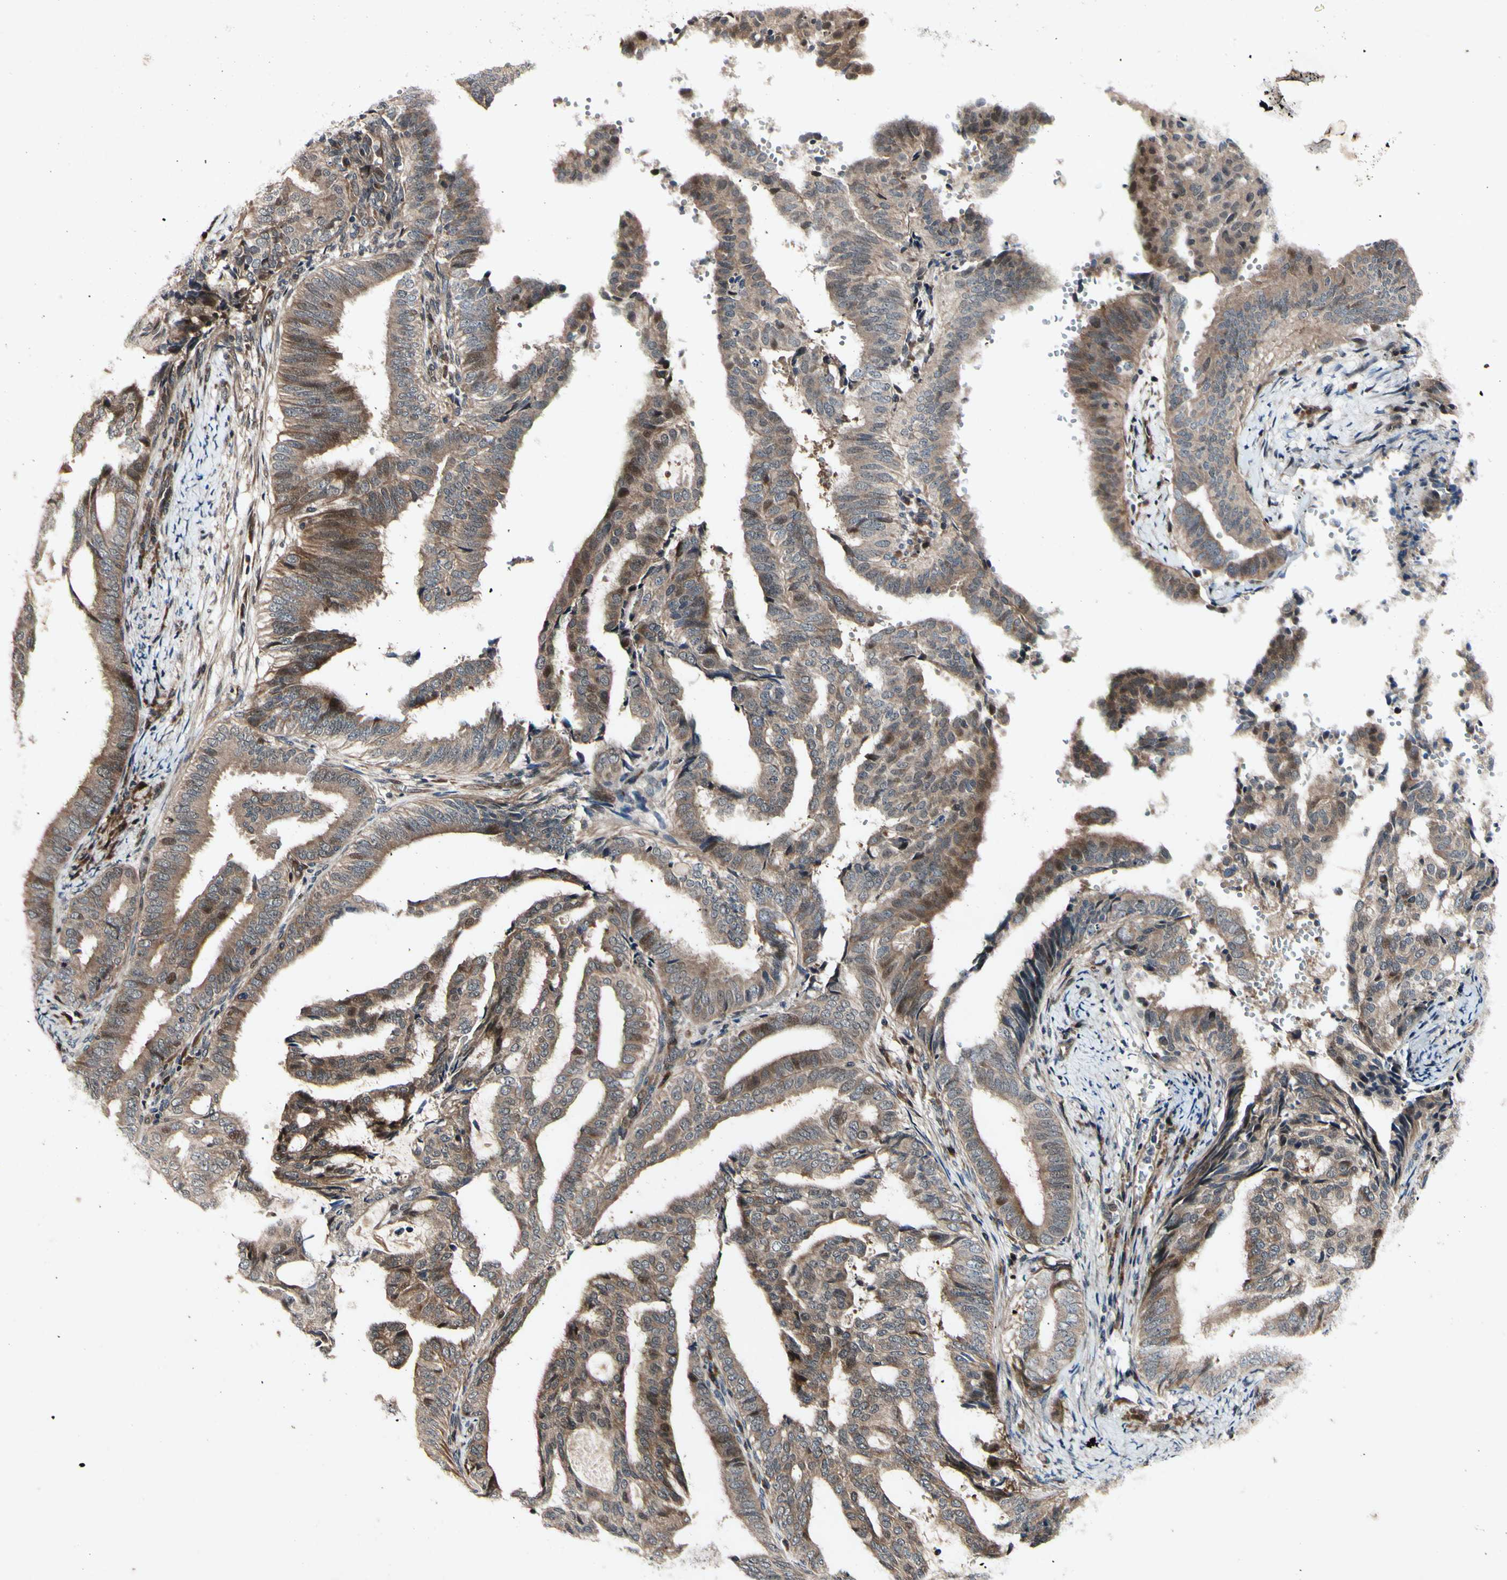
{"staining": {"intensity": "moderate", "quantity": ">75%", "location": "cytoplasmic/membranous"}, "tissue": "endometrial cancer", "cell_type": "Tumor cells", "image_type": "cancer", "snomed": [{"axis": "morphology", "description": "Adenocarcinoma, NOS"}, {"axis": "topography", "description": "Endometrium"}], "caption": "Moderate cytoplasmic/membranous staining is identified in approximately >75% of tumor cells in endometrial cancer (adenocarcinoma).", "gene": "CSNK1E", "patient": {"sex": "female", "age": 58}}